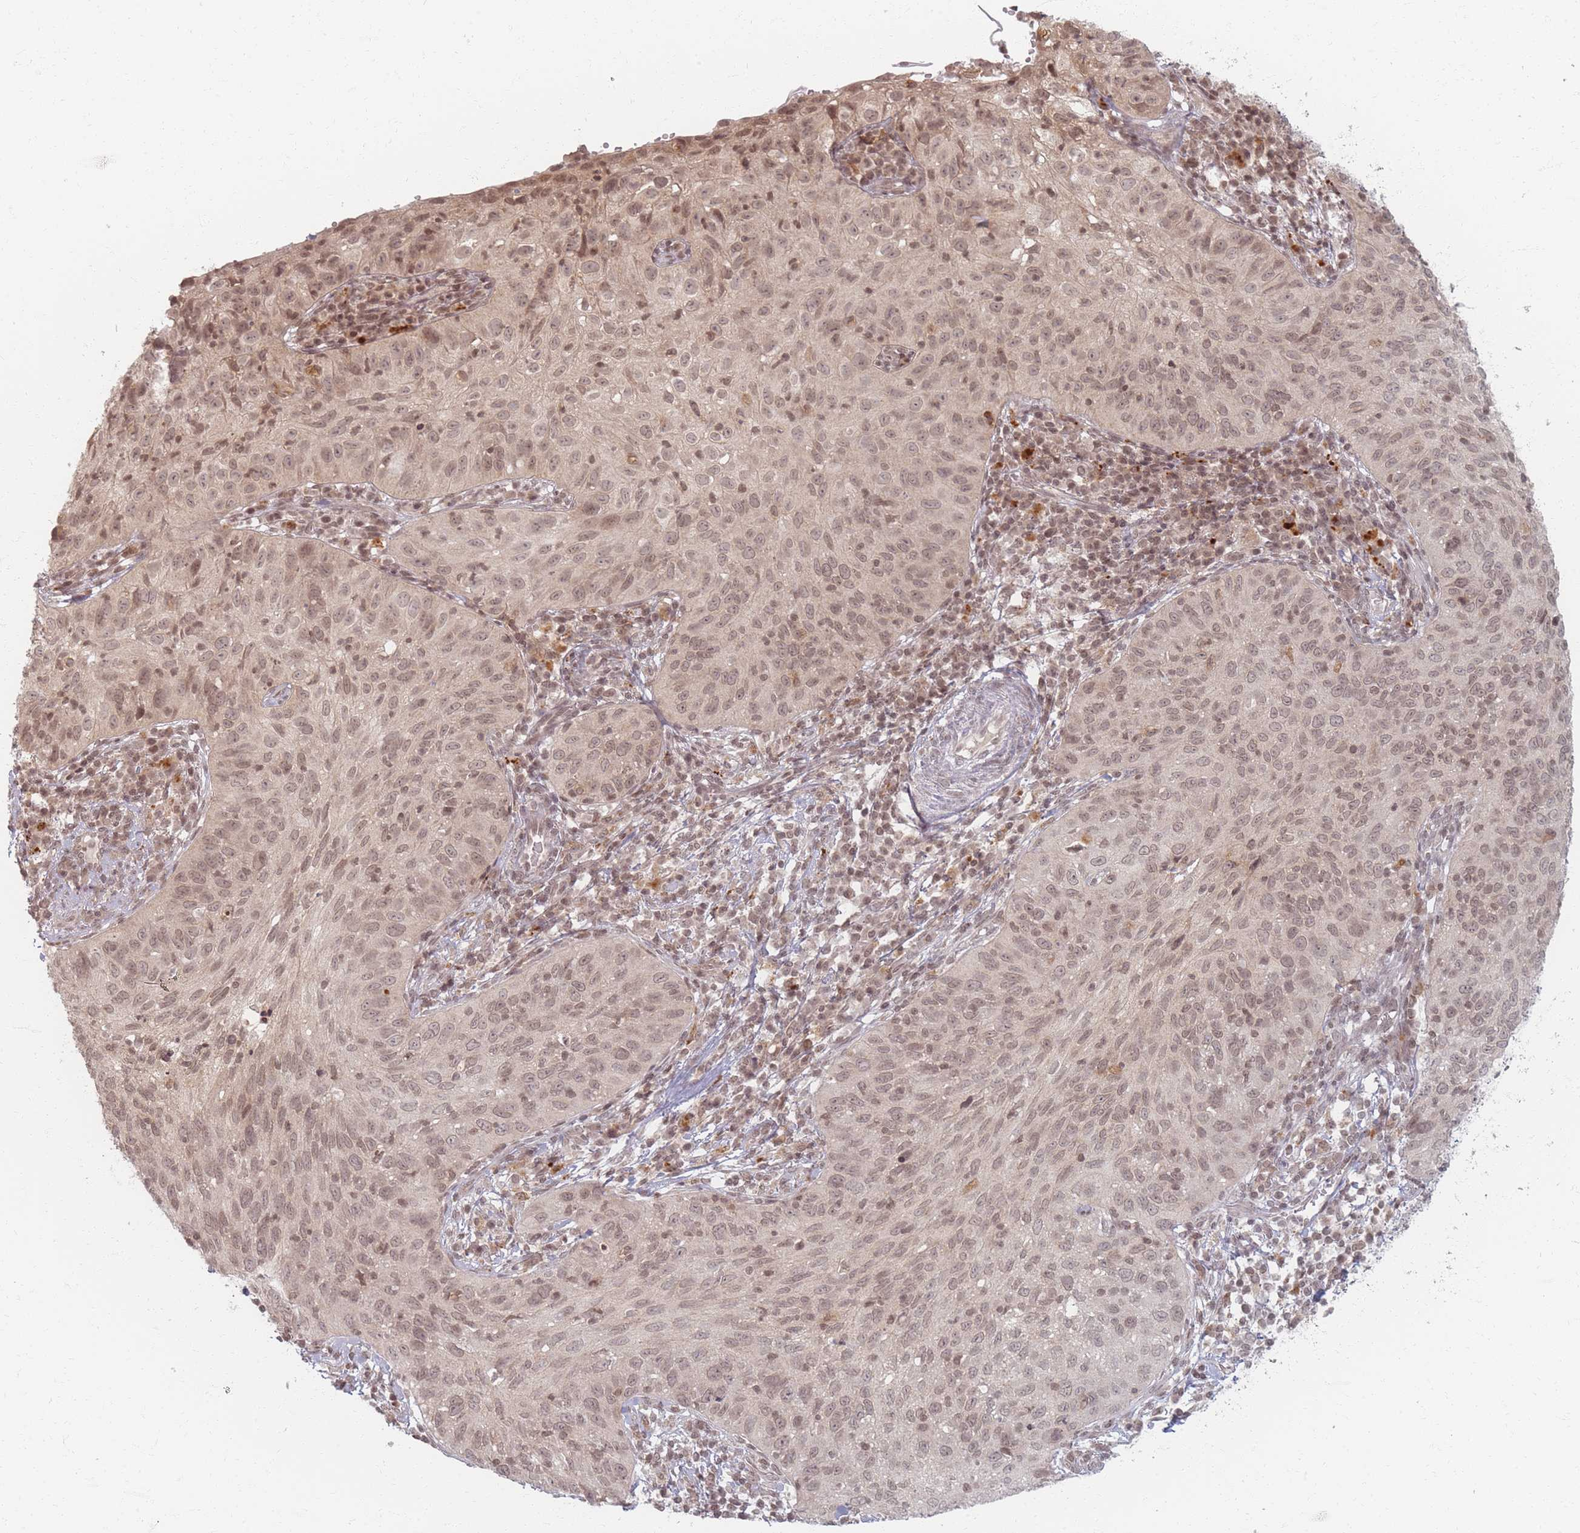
{"staining": {"intensity": "weak", "quantity": ">75%", "location": "nuclear"}, "tissue": "cervical cancer", "cell_type": "Tumor cells", "image_type": "cancer", "snomed": [{"axis": "morphology", "description": "Squamous cell carcinoma, NOS"}, {"axis": "topography", "description": "Cervix"}], "caption": "The histopathology image displays a brown stain indicating the presence of a protein in the nuclear of tumor cells in squamous cell carcinoma (cervical).", "gene": "SPATA45", "patient": {"sex": "female", "age": 30}}